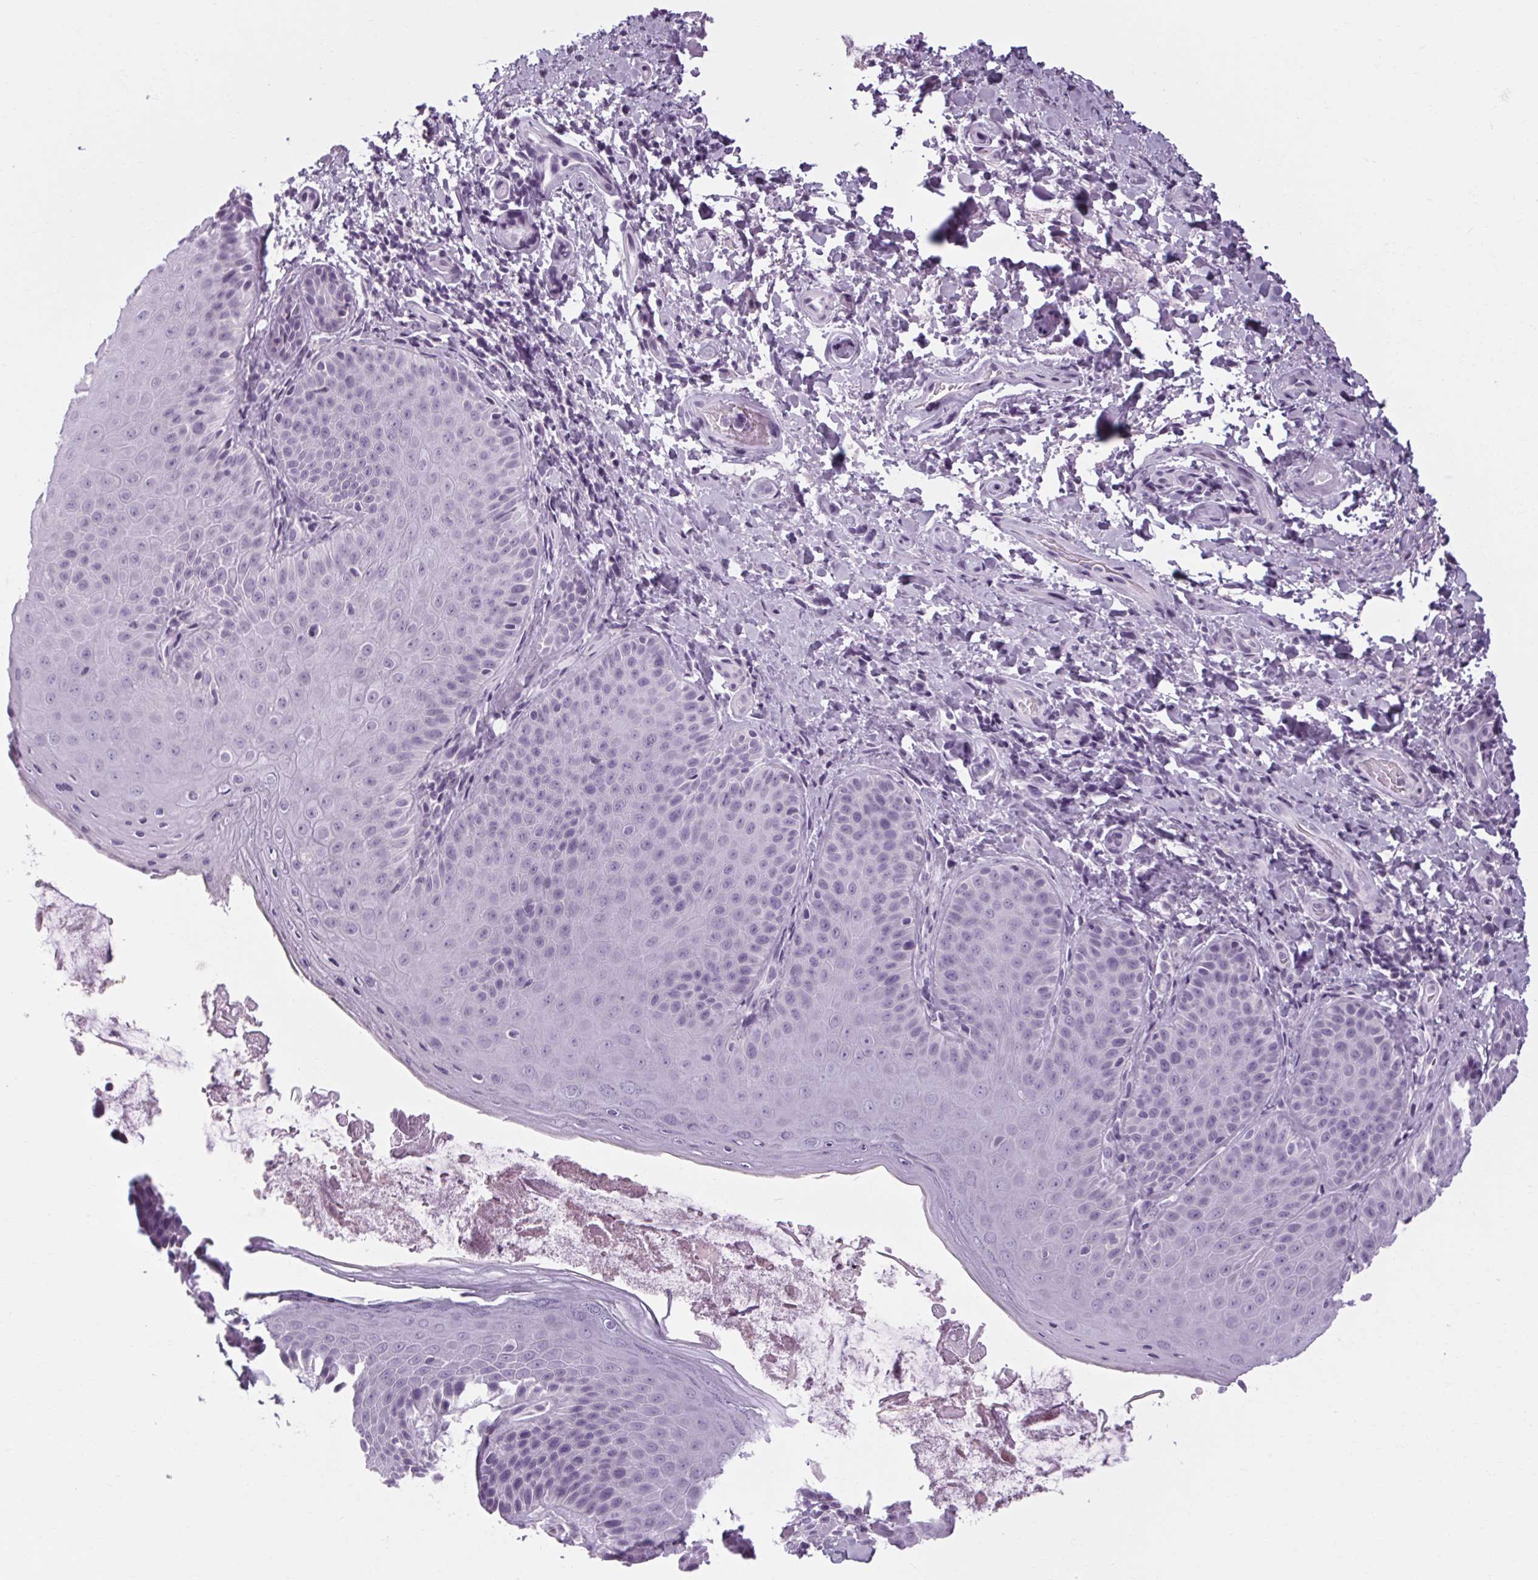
{"staining": {"intensity": "weak", "quantity": "<25%", "location": "cytoplasmic/membranous"}, "tissue": "skin", "cell_type": "Epidermal cells", "image_type": "normal", "snomed": [{"axis": "morphology", "description": "Normal tissue, NOS"}, {"axis": "topography", "description": "Anal"}, {"axis": "topography", "description": "Peripheral nerve tissue"}], "caption": "IHC of unremarkable human skin exhibits no expression in epidermal cells.", "gene": "POMC", "patient": {"sex": "male", "age": 51}}